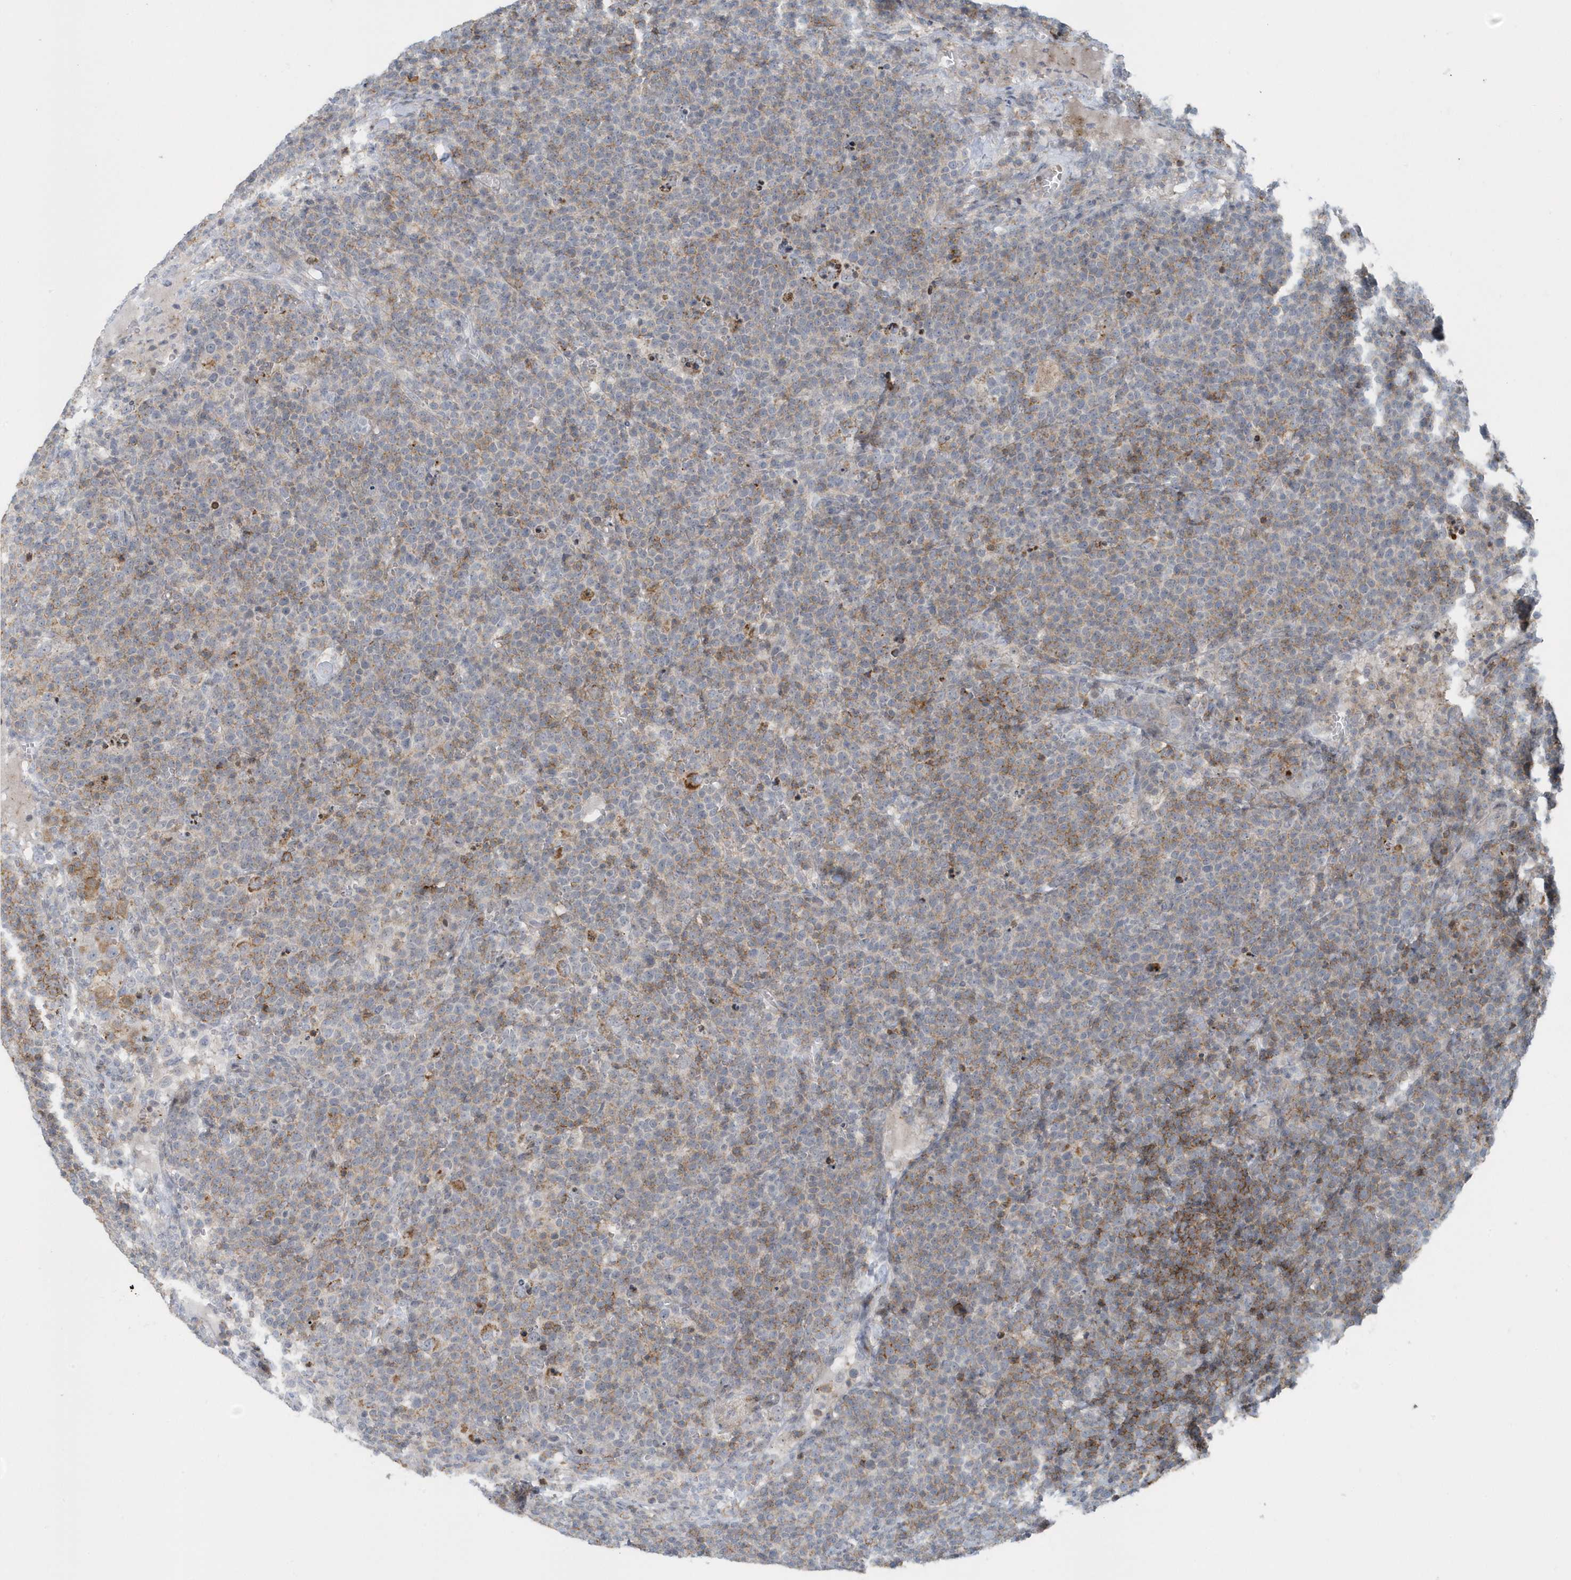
{"staining": {"intensity": "moderate", "quantity": "25%-75%", "location": "cytoplasmic/membranous"}, "tissue": "lymphoma", "cell_type": "Tumor cells", "image_type": "cancer", "snomed": [{"axis": "morphology", "description": "Malignant lymphoma, non-Hodgkin's type, High grade"}, {"axis": "topography", "description": "Lymph node"}], "caption": "Immunohistochemical staining of malignant lymphoma, non-Hodgkin's type (high-grade) exhibits medium levels of moderate cytoplasmic/membranous protein staining in approximately 25%-75% of tumor cells.", "gene": "CACNB2", "patient": {"sex": "male", "age": 61}}